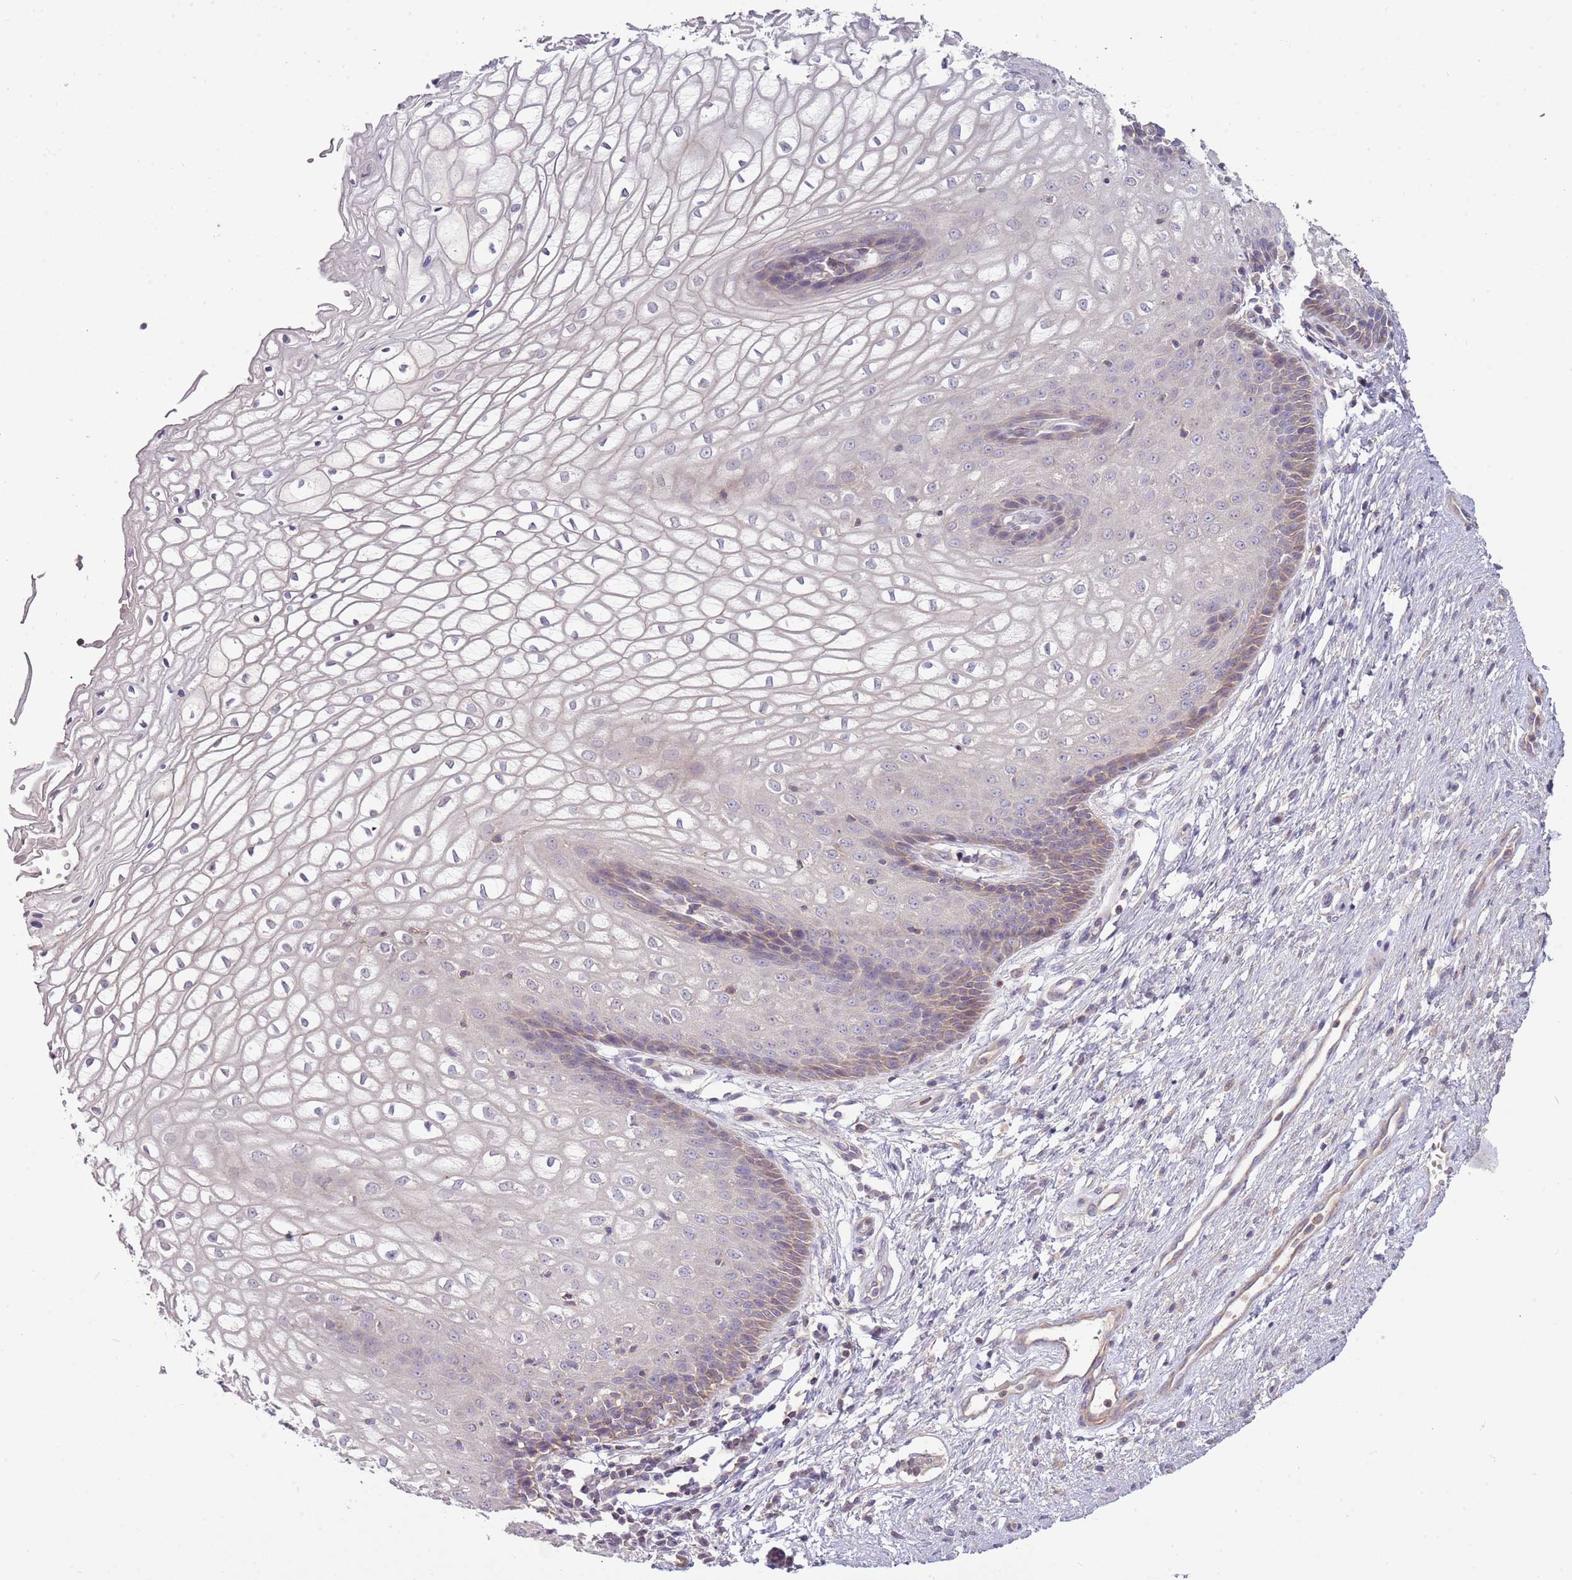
{"staining": {"intensity": "weak", "quantity": "<25%", "location": "cytoplasmic/membranous"}, "tissue": "vagina", "cell_type": "Squamous epithelial cells", "image_type": "normal", "snomed": [{"axis": "morphology", "description": "Normal tissue, NOS"}, {"axis": "topography", "description": "Vagina"}], "caption": "Immunohistochemistry micrograph of benign vagina stained for a protein (brown), which displays no positivity in squamous epithelial cells. (DAB (3,3'-diaminobenzidine) immunohistochemistry (IHC) with hematoxylin counter stain).", "gene": "DTD2", "patient": {"sex": "female", "age": 34}}